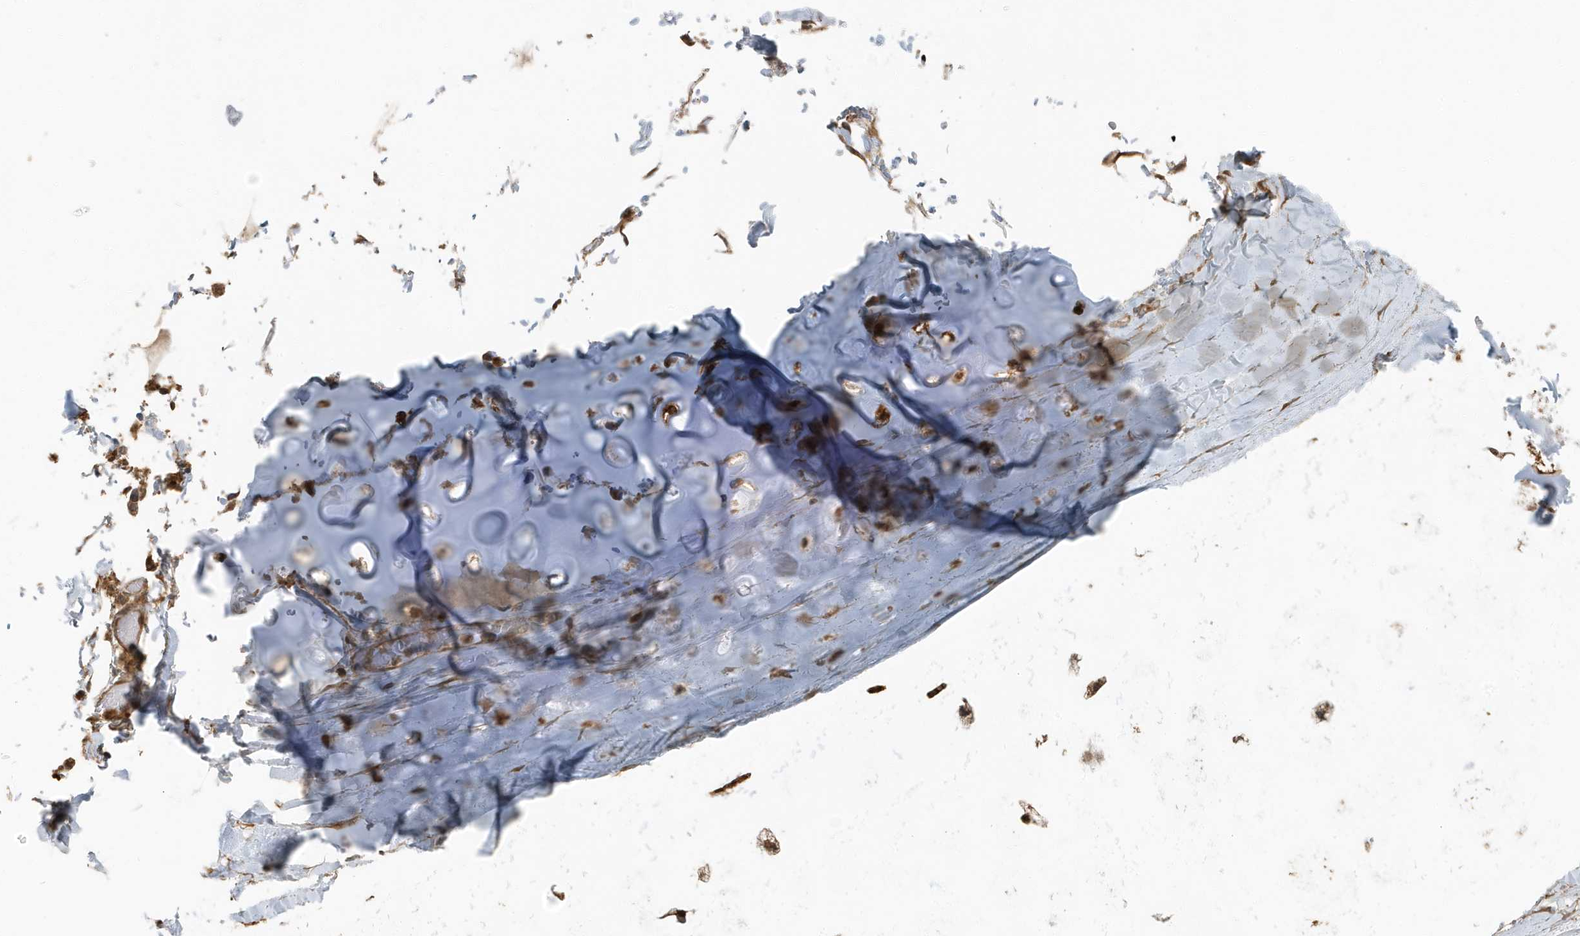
{"staining": {"intensity": "moderate", "quantity": ">75%", "location": "cytoplasmic/membranous"}, "tissue": "adipose tissue", "cell_type": "Adipocytes", "image_type": "normal", "snomed": [{"axis": "morphology", "description": "Normal tissue, NOS"}, {"axis": "topography", "description": "Bronchus"}], "caption": "Immunohistochemical staining of unremarkable human adipose tissue displays >75% levels of moderate cytoplasmic/membranous protein staining in about >75% of adipocytes. (Stains: DAB (3,3'-diaminobenzidine) in brown, nuclei in blue, Microscopy: brightfield microscopy at high magnification).", "gene": "AZI2", "patient": {"sex": "male", "age": 66}}